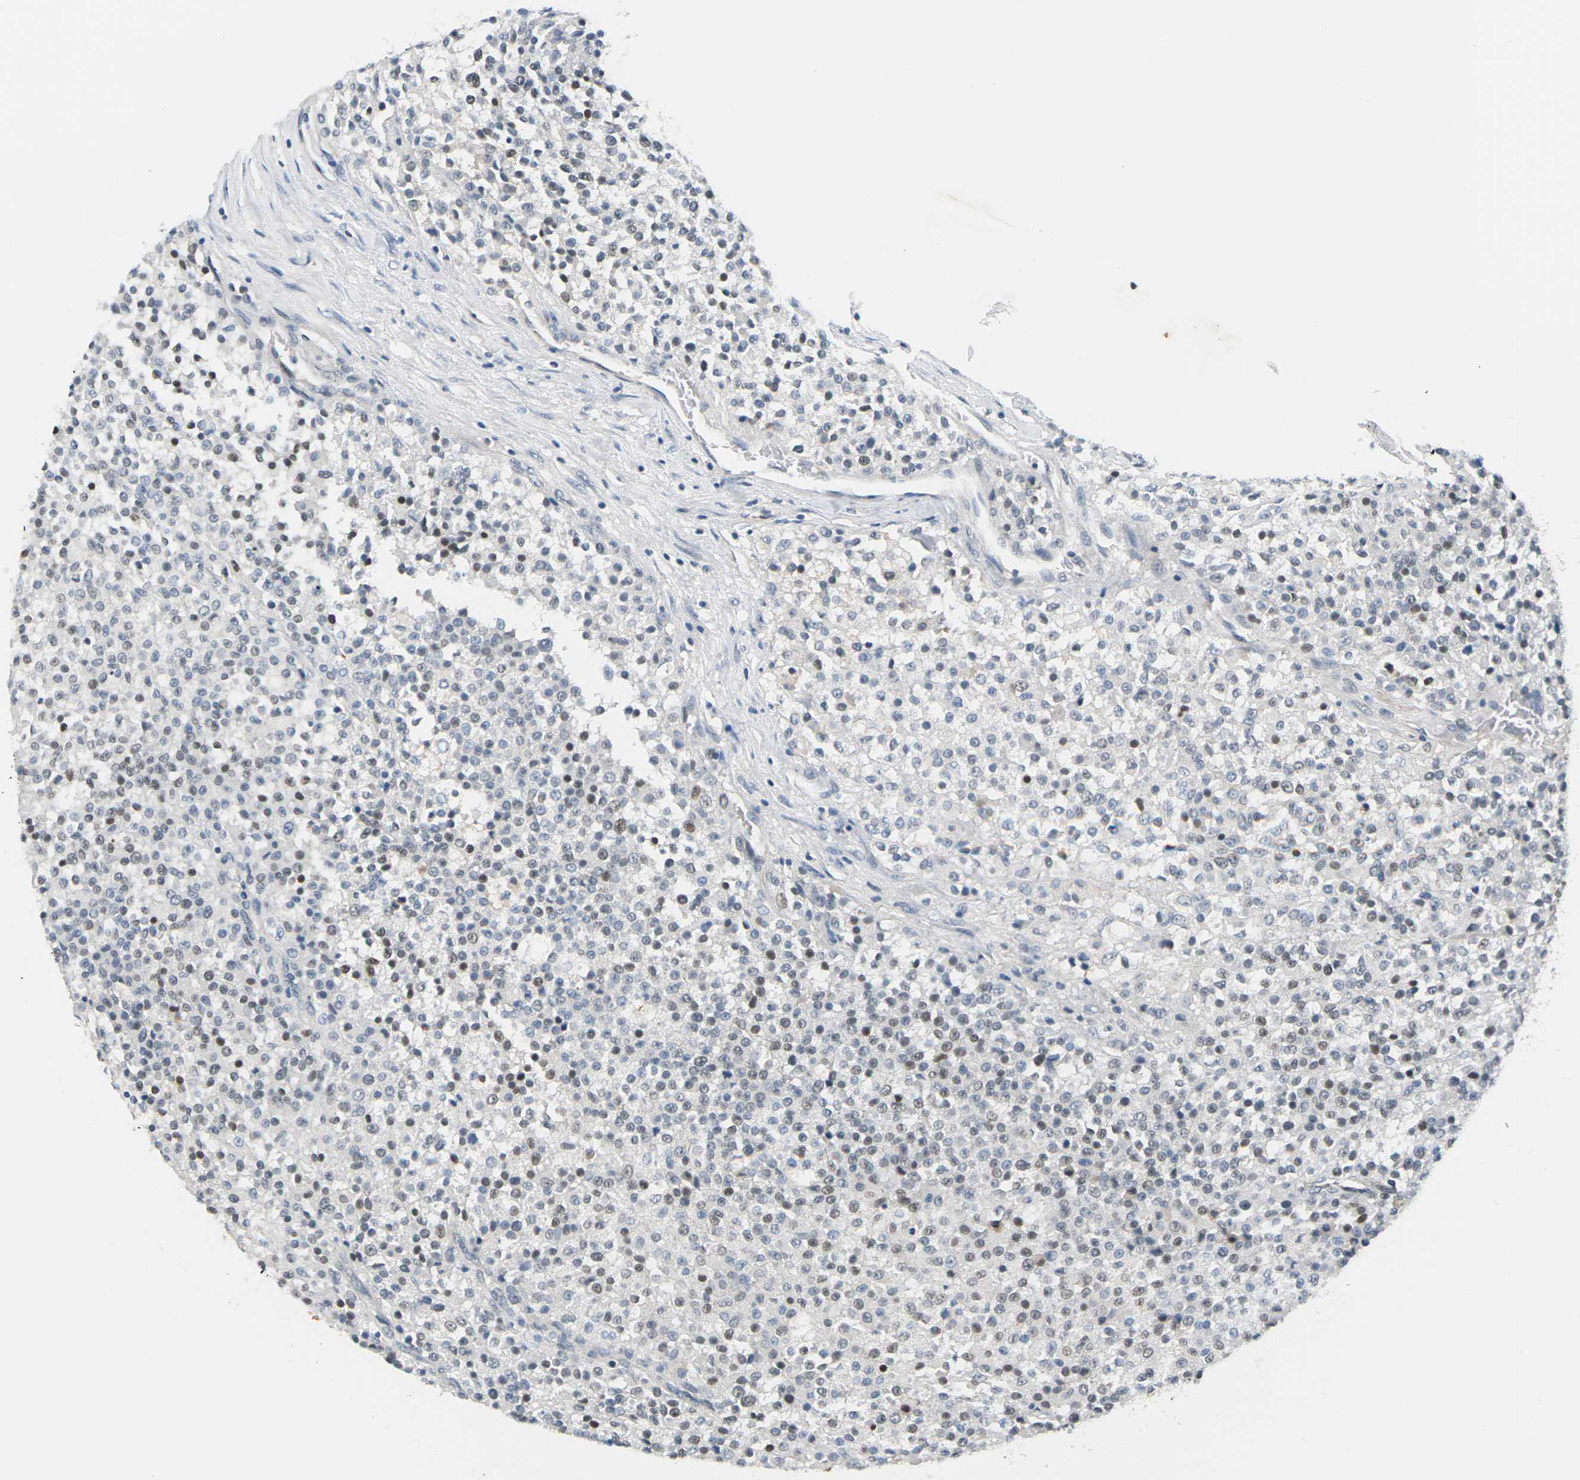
{"staining": {"intensity": "moderate", "quantity": "25%-75%", "location": "nuclear"}, "tissue": "testis cancer", "cell_type": "Tumor cells", "image_type": "cancer", "snomed": [{"axis": "morphology", "description": "Seminoma, NOS"}, {"axis": "topography", "description": "Testis"}], "caption": "Moderate nuclear protein staining is present in approximately 25%-75% of tumor cells in testis cancer. (IHC, brightfield microscopy, high magnification).", "gene": "PKP2", "patient": {"sex": "male", "age": 59}}